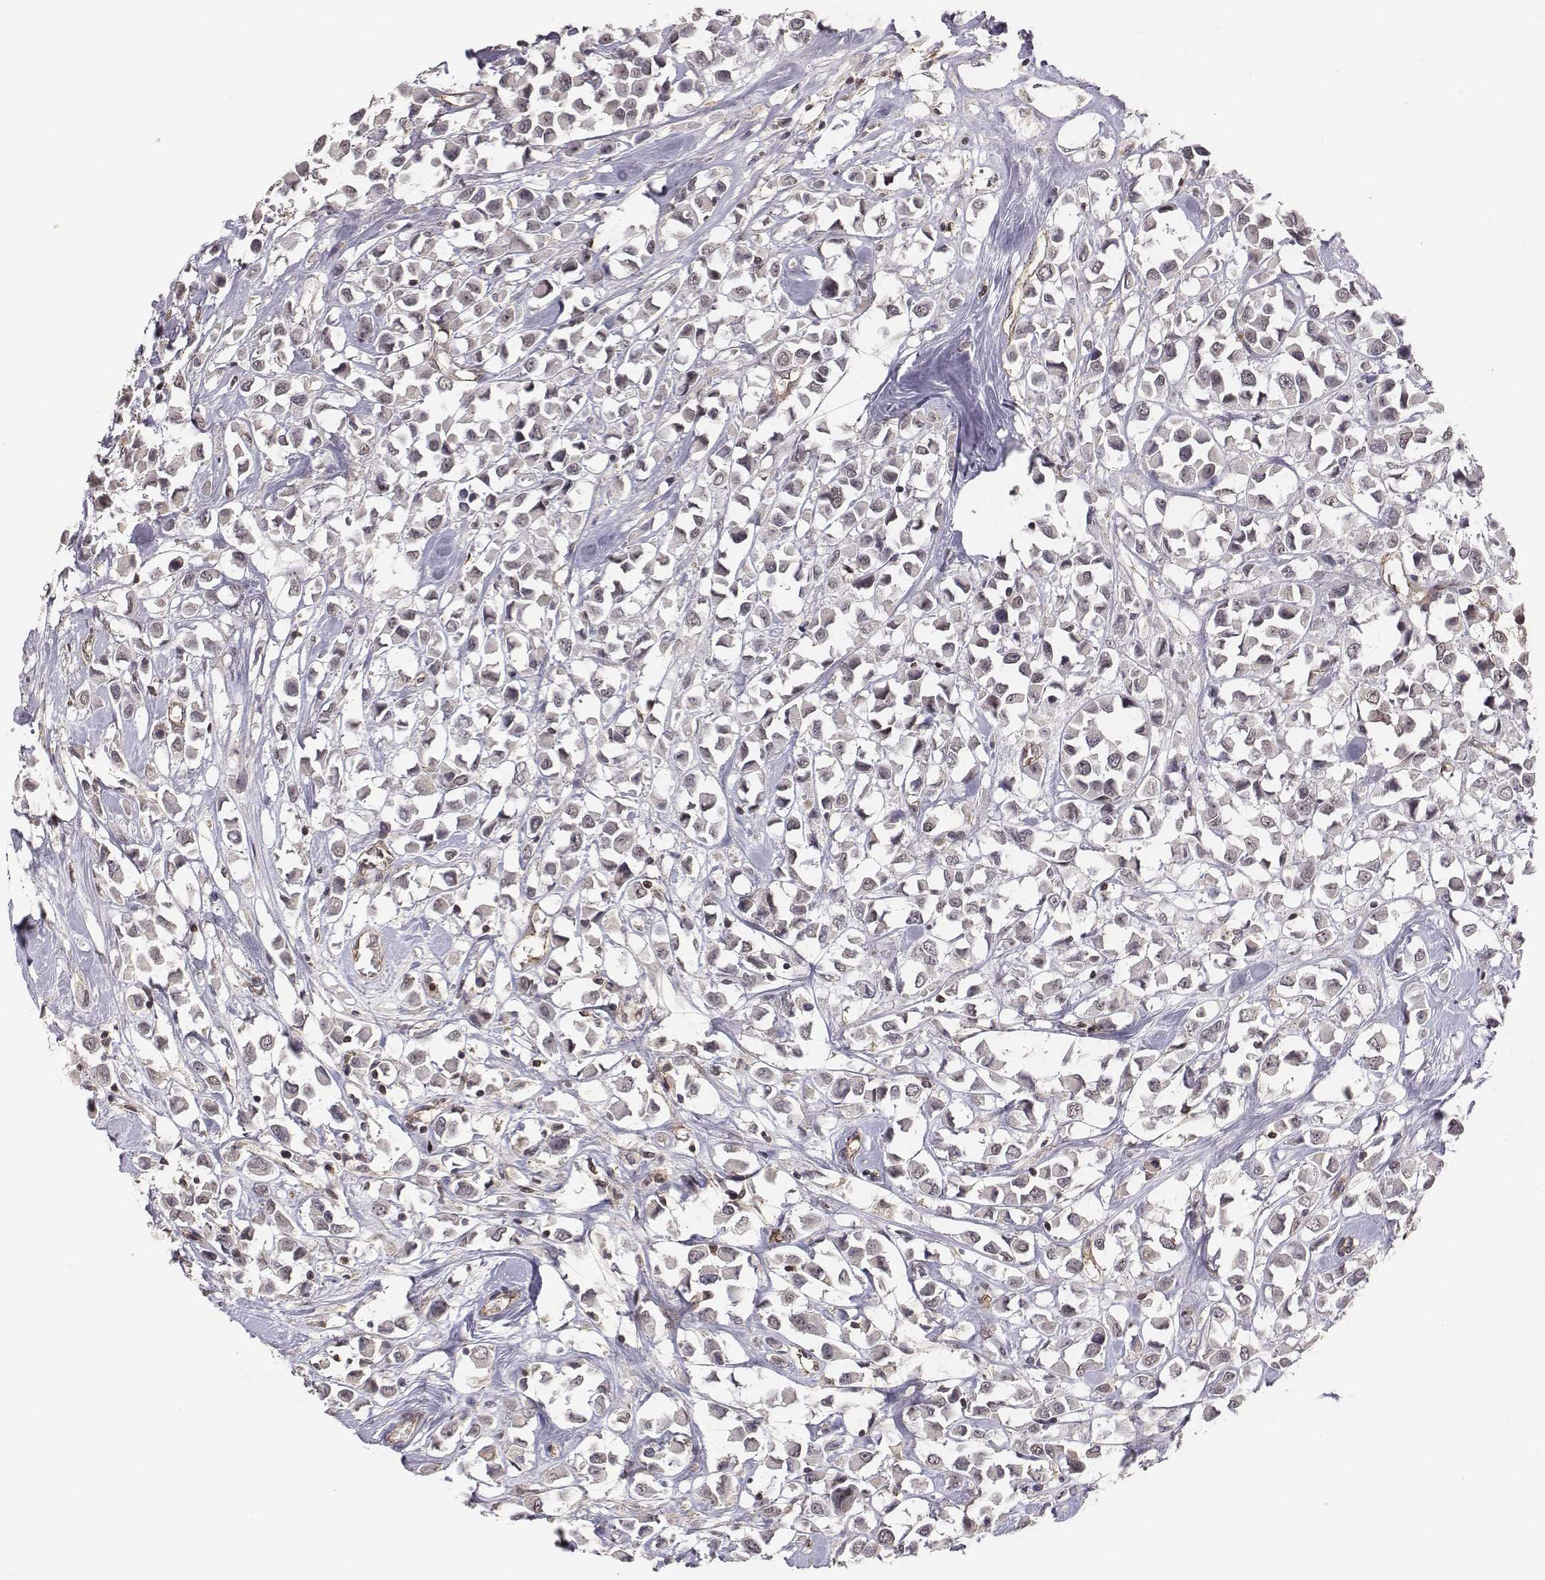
{"staining": {"intensity": "negative", "quantity": "none", "location": "none"}, "tissue": "breast cancer", "cell_type": "Tumor cells", "image_type": "cancer", "snomed": [{"axis": "morphology", "description": "Duct carcinoma"}, {"axis": "topography", "description": "Breast"}], "caption": "IHC photomicrograph of neoplastic tissue: human breast cancer (intraductal carcinoma) stained with DAB exhibits no significant protein expression in tumor cells. The staining is performed using DAB brown chromogen with nuclei counter-stained in using hematoxylin.", "gene": "PTPRG", "patient": {"sex": "female", "age": 61}}